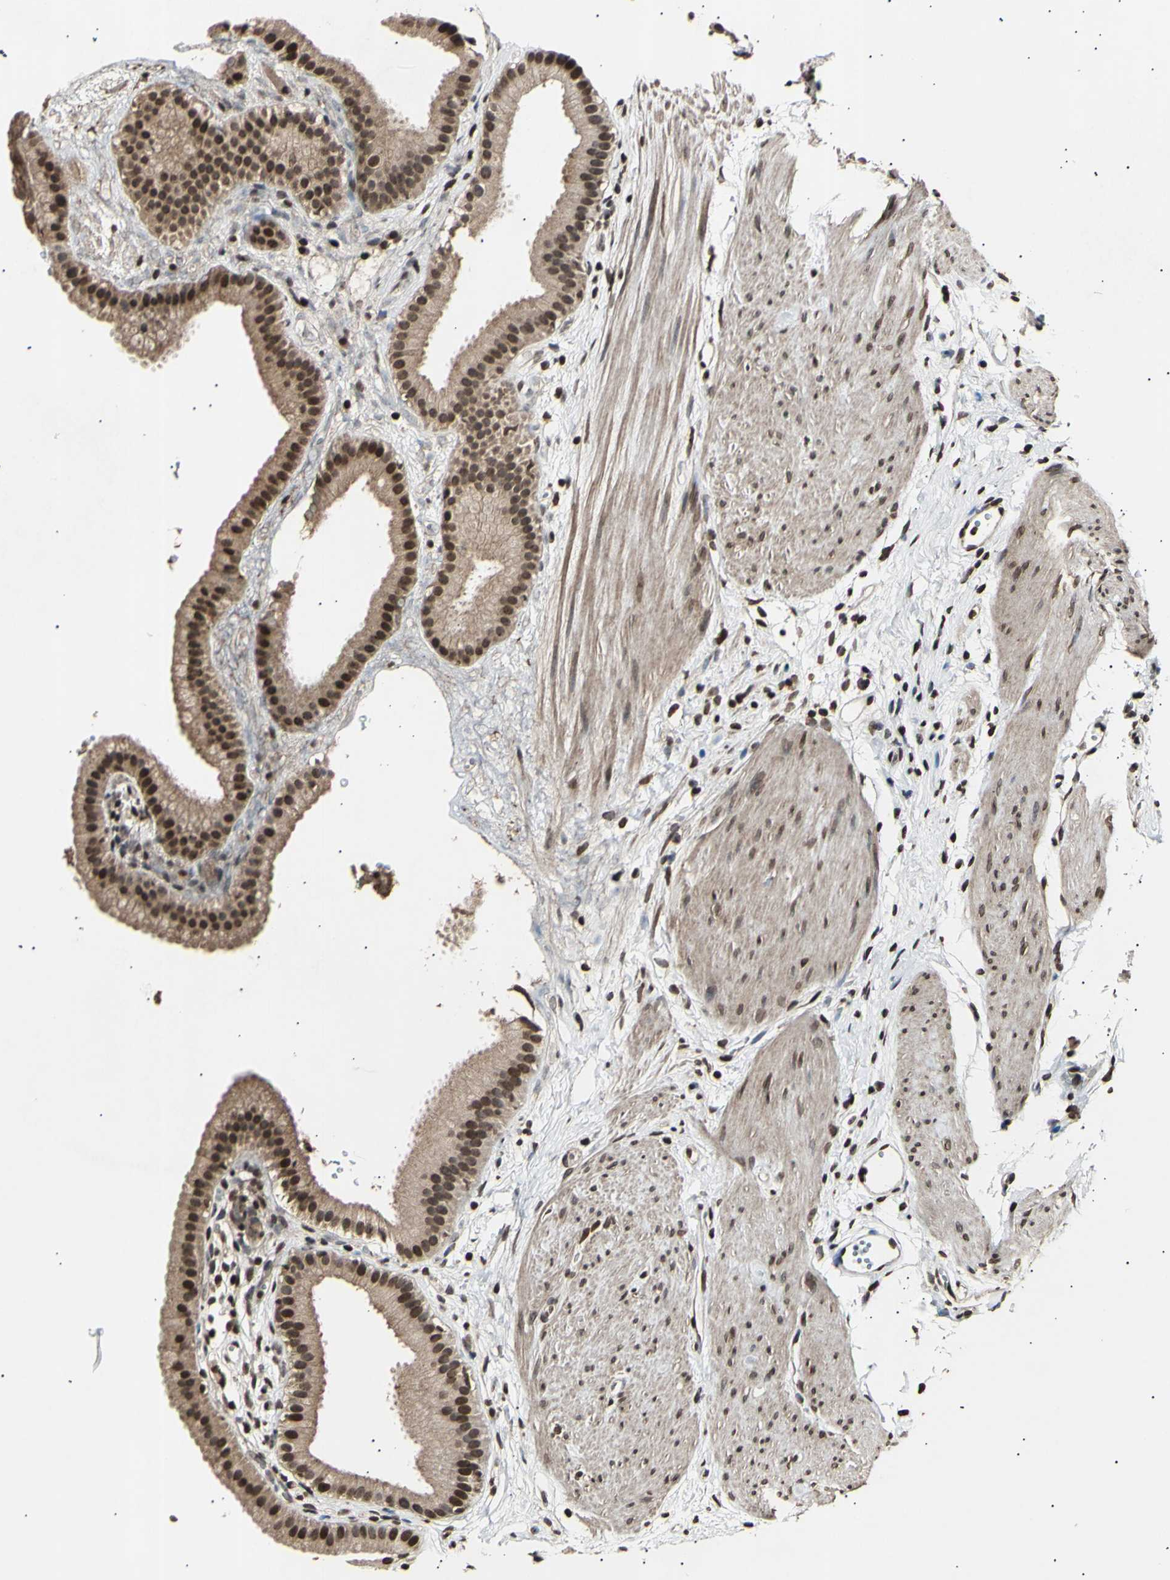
{"staining": {"intensity": "moderate", "quantity": ">75%", "location": "cytoplasmic/membranous,nuclear"}, "tissue": "gallbladder", "cell_type": "Glandular cells", "image_type": "normal", "snomed": [{"axis": "morphology", "description": "Normal tissue, NOS"}, {"axis": "topography", "description": "Gallbladder"}], "caption": "Immunohistochemical staining of unremarkable human gallbladder shows medium levels of moderate cytoplasmic/membranous,nuclear expression in about >75% of glandular cells. (IHC, brightfield microscopy, high magnification).", "gene": "ANAPC7", "patient": {"sex": "female", "age": 64}}